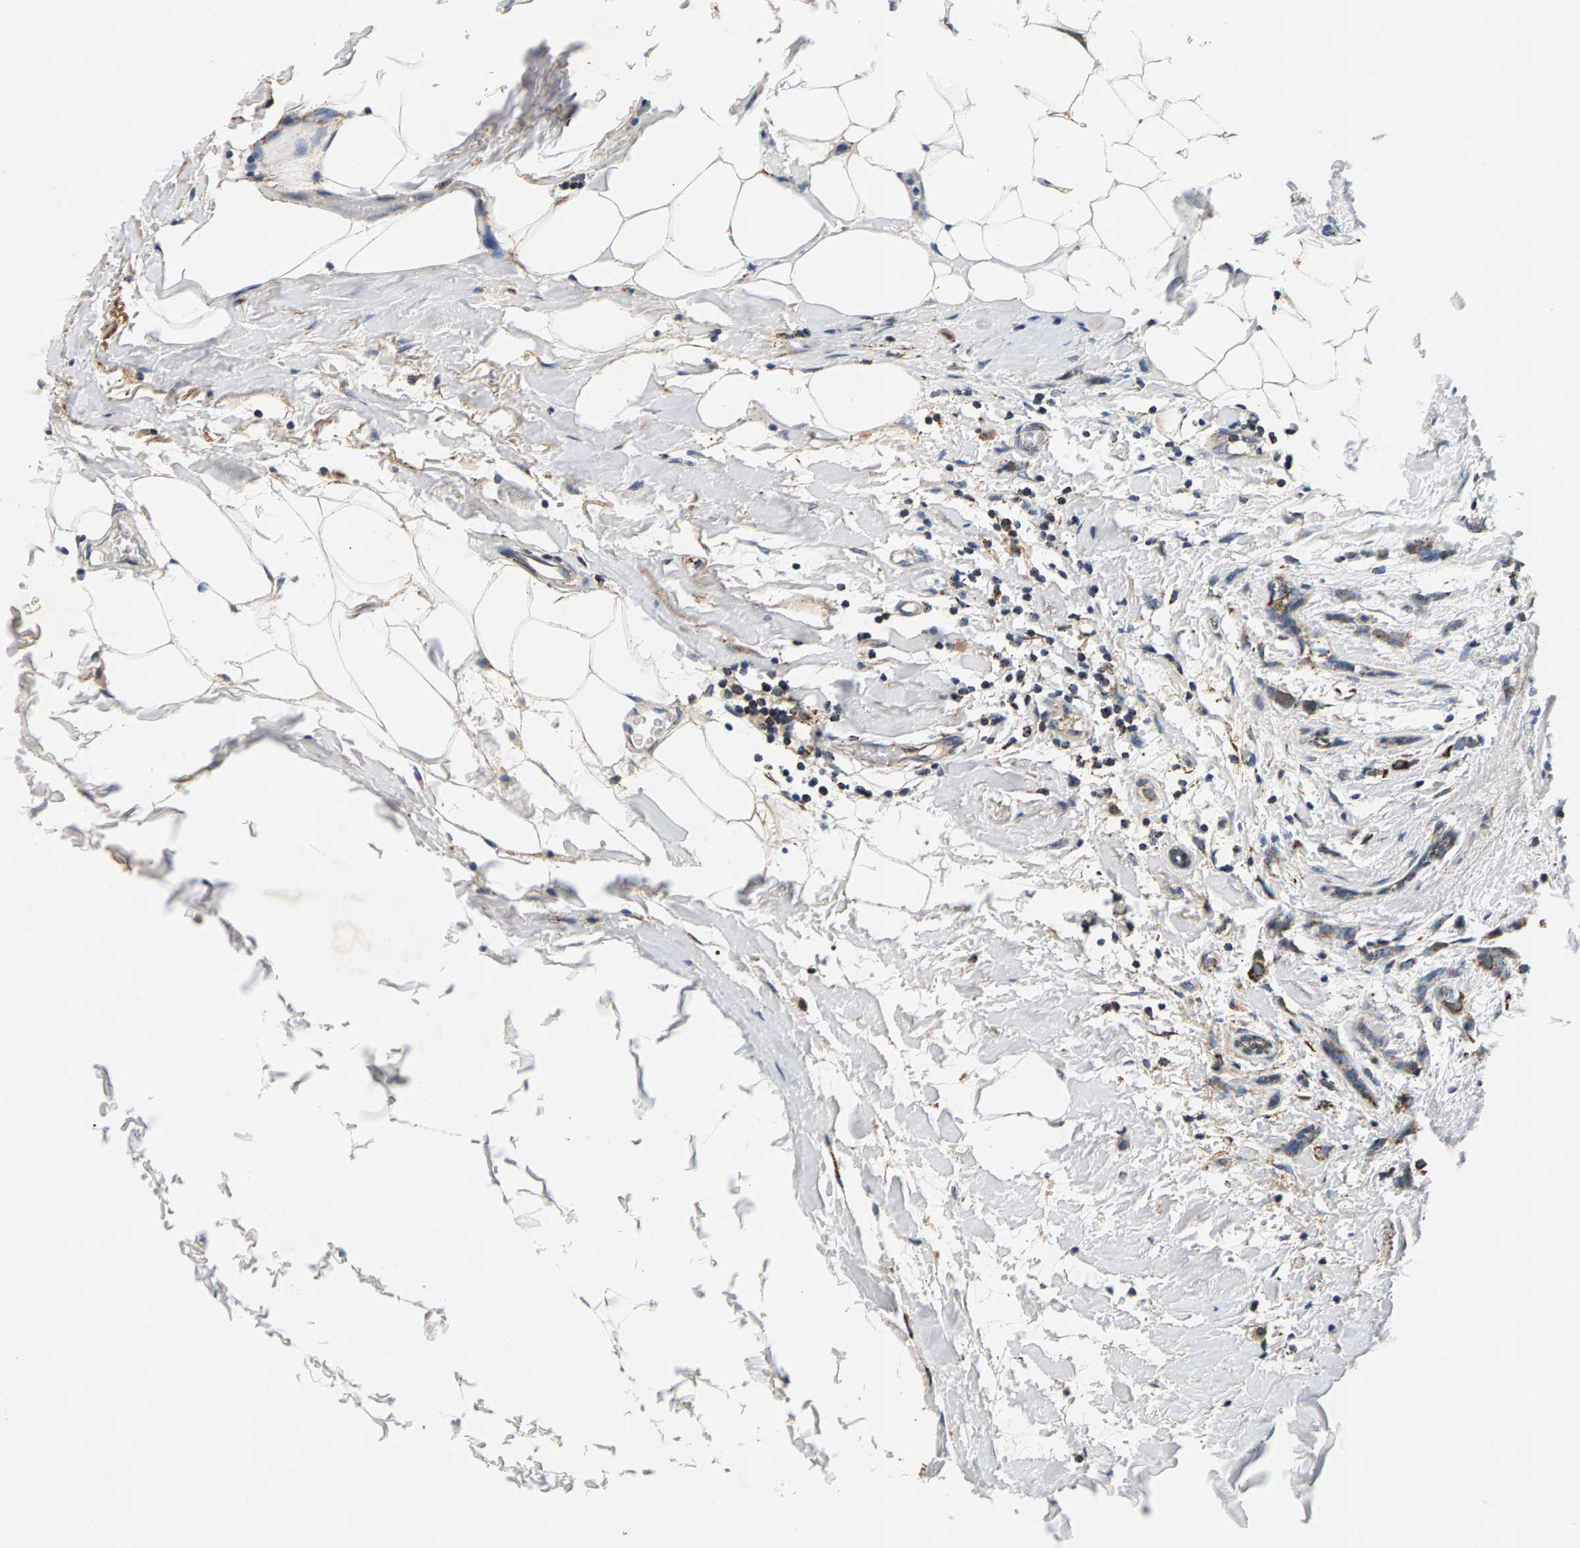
{"staining": {"intensity": "moderate", "quantity": "25%-75%", "location": "cytoplasmic/membranous"}, "tissue": "breast cancer", "cell_type": "Tumor cells", "image_type": "cancer", "snomed": [{"axis": "morphology", "description": "Lobular carcinoma, in situ"}, {"axis": "morphology", "description": "Lobular carcinoma"}, {"axis": "topography", "description": "Breast"}], "caption": "Immunohistochemistry (IHC) (DAB) staining of human breast cancer demonstrates moderate cytoplasmic/membranous protein positivity in about 25%-75% of tumor cells.", "gene": "PDE1A", "patient": {"sex": "female", "age": 41}}